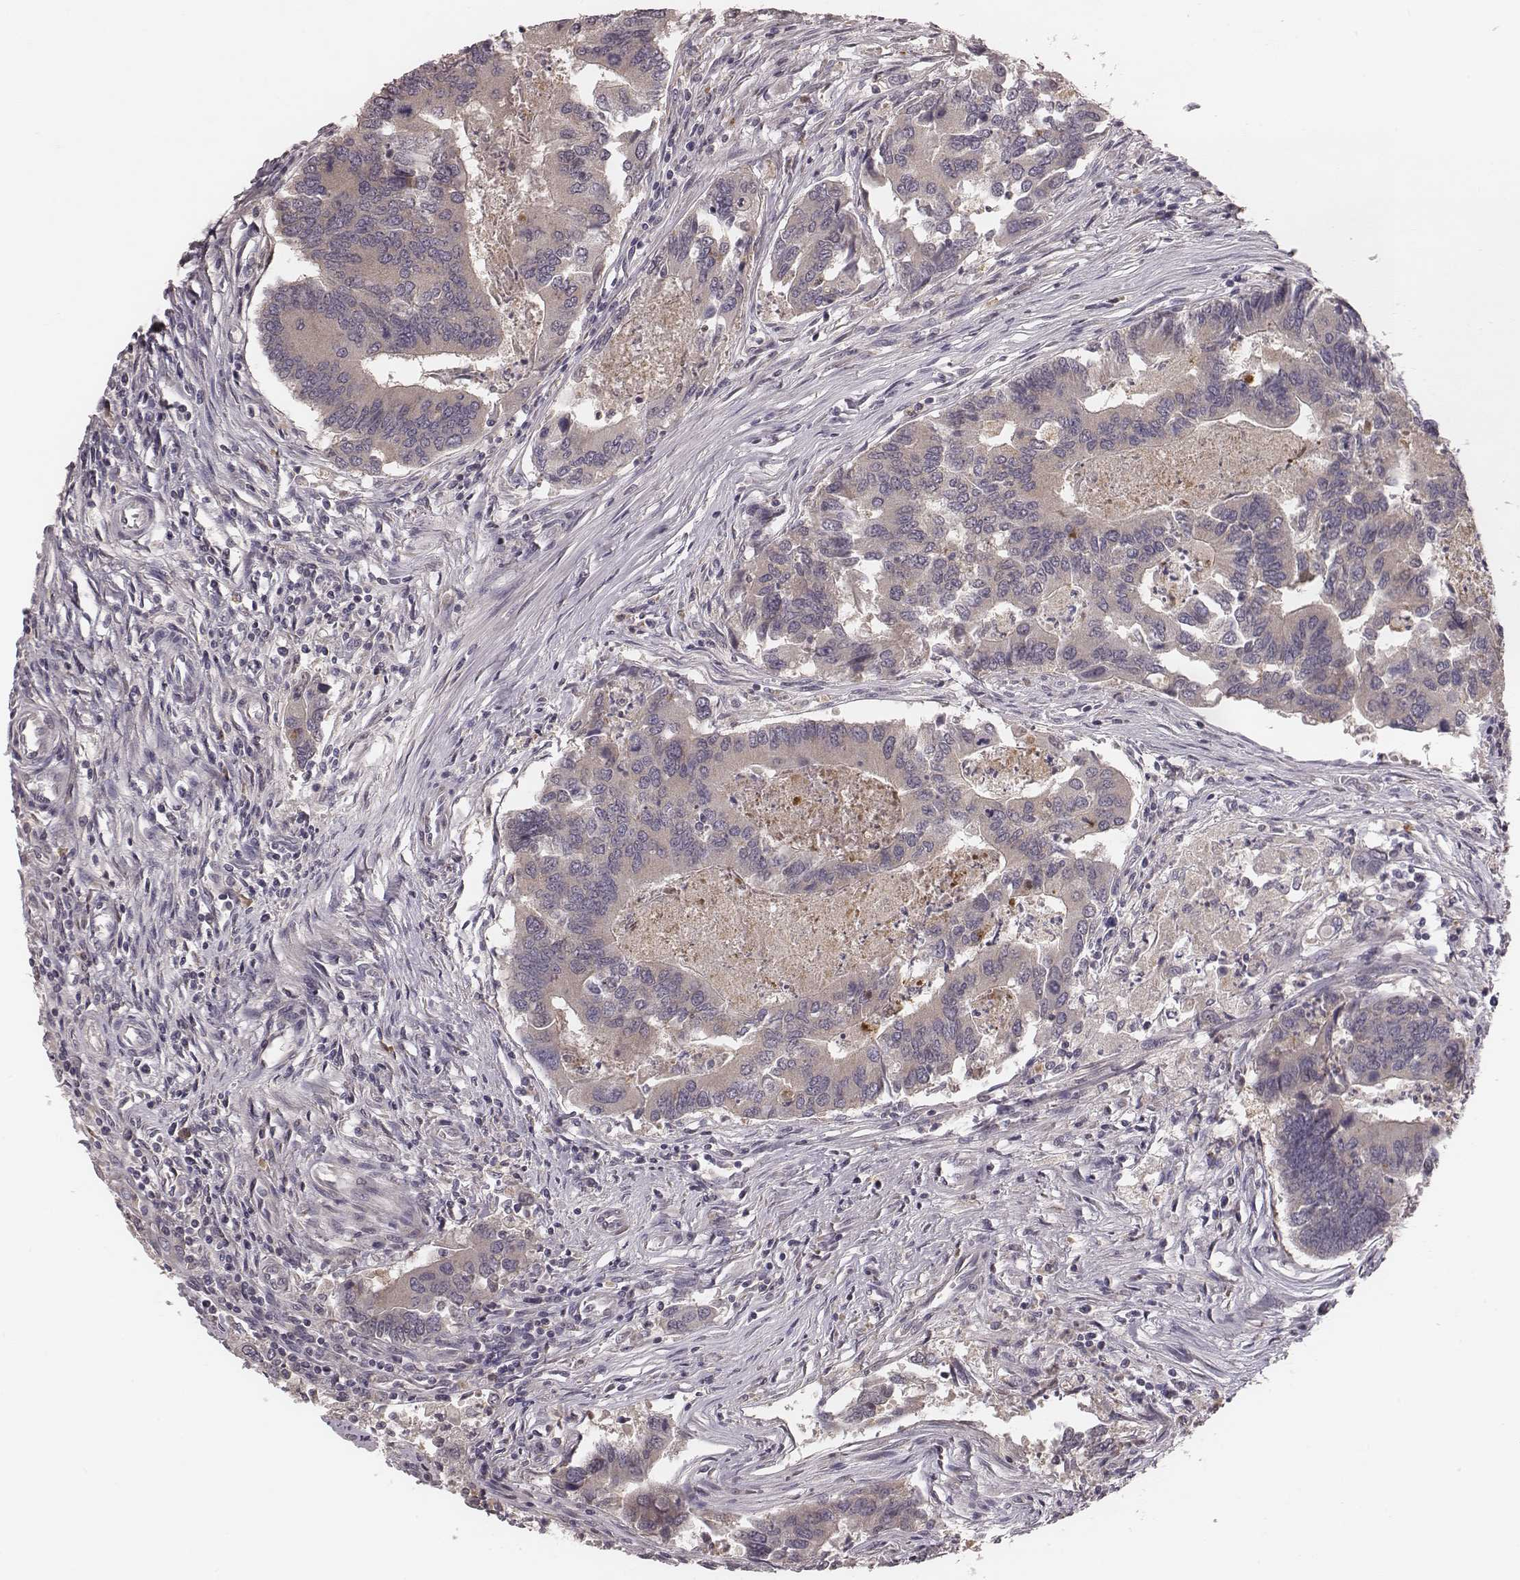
{"staining": {"intensity": "weak", "quantity": "25%-75%", "location": "cytoplasmic/membranous"}, "tissue": "colorectal cancer", "cell_type": "Tumor cells", "image_type": "cancer", "snomed": [{"axis": "morphology", "description": "Adenocarcinoma, NOS"}, {"axis": "topography", "description": "Colon"}], "caption": "Immunohistochemical staining of colorectal cancer displays low levels of weak cytoplasmic/membranous staining in about 25%-75% of tumor cells. (DAB IHC, brown staining for protein, blue staining for nuclei).", "gene": "P2RX5", "patient": {"sex": "female", "age": 67}}